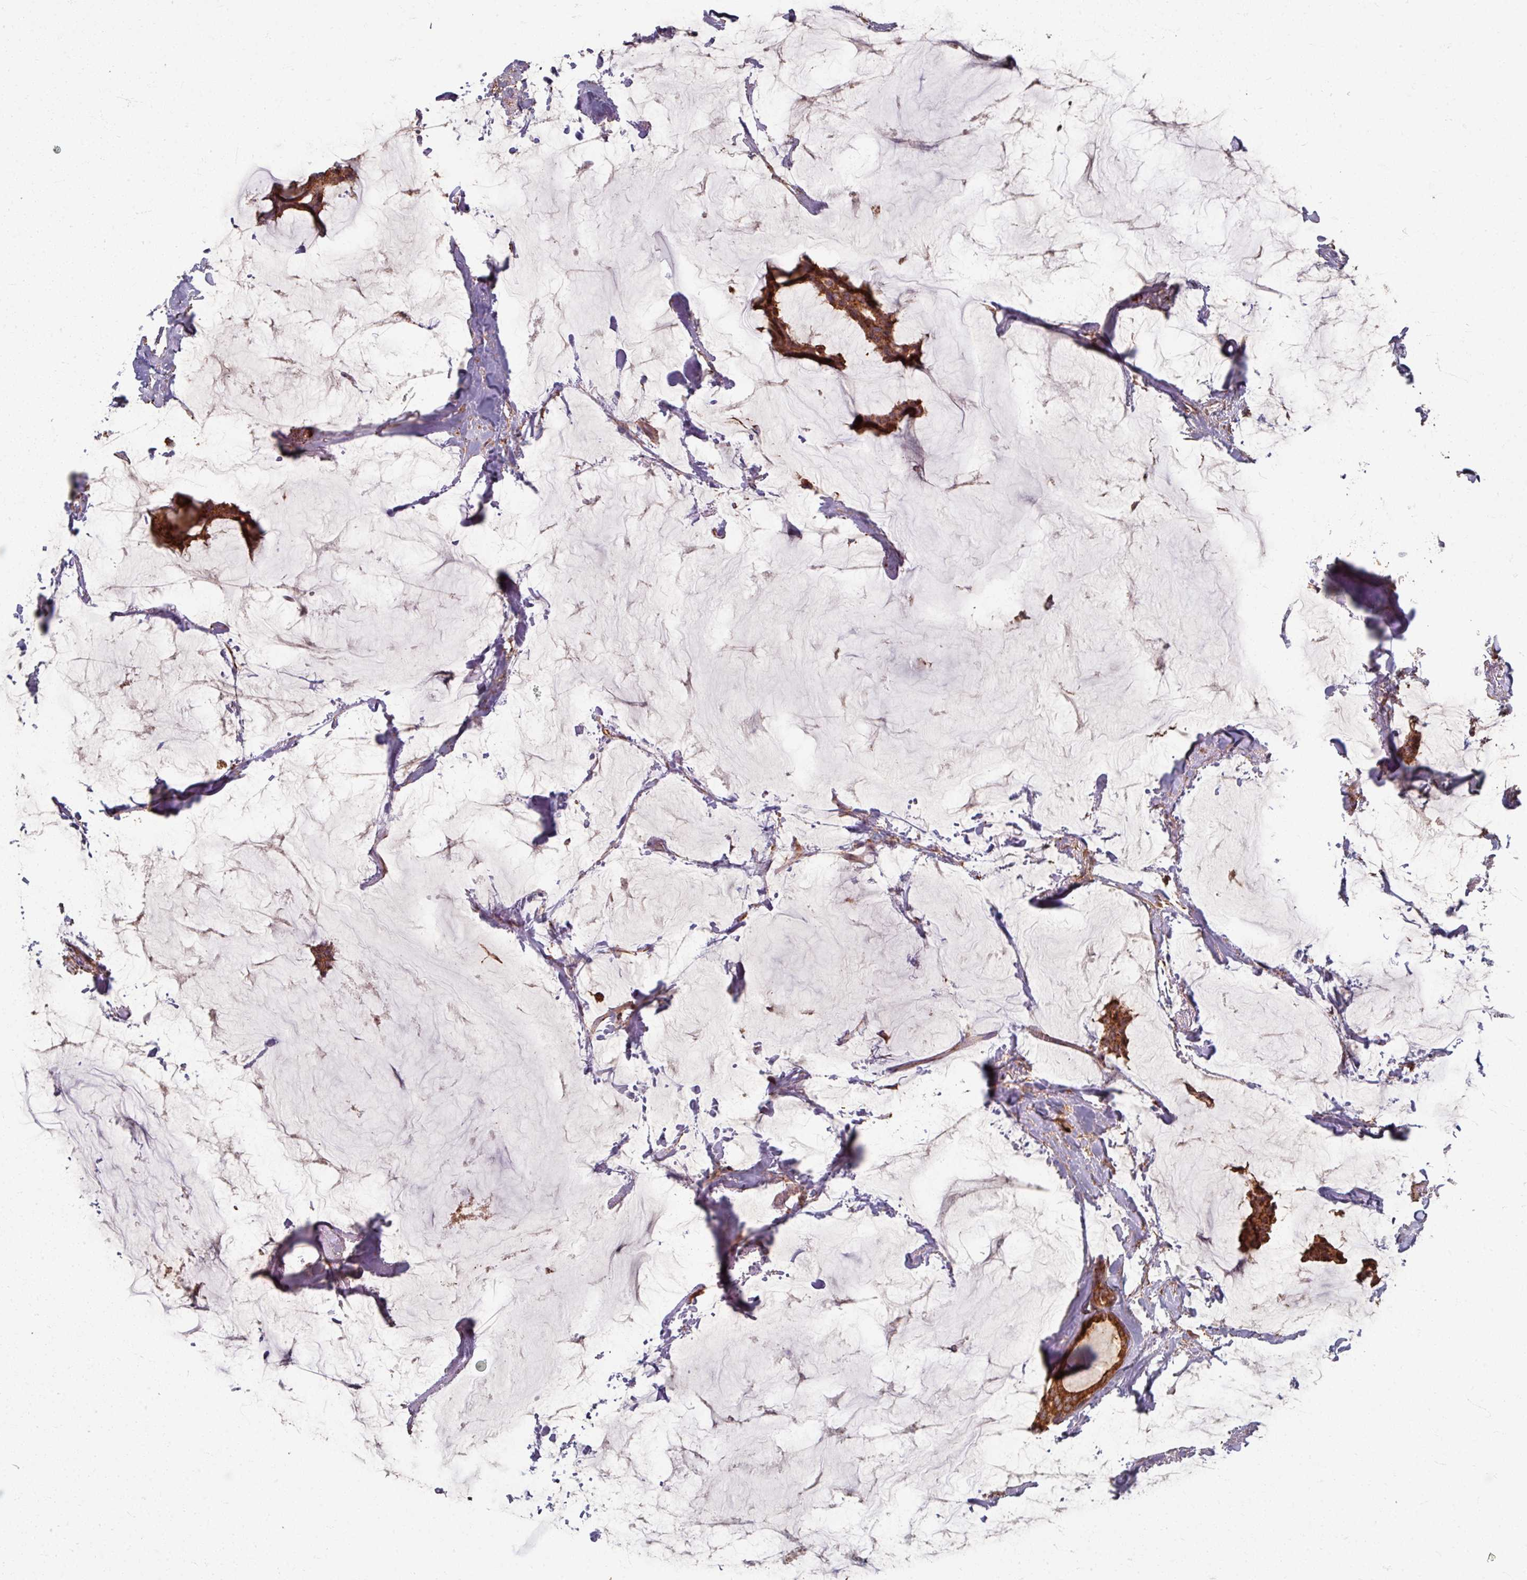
{"staining": {"intensity": "strong", "quantity": ">75%", "location": "cytoplasmic/membranous"}, "tissue": "breast cancer", "cell_type": "Tumor cells", "image_type": "cancer", "snomed": [{"axis": "morphology", "description": "Duct carcinoma"}, {"axis": "topography", "description": "Breast"}], "caption": "DAB immunohistochemical staining of intraductal carcinoma (breast) exhibits strong cytoplasmic/membranous protein positivity in about >75% of tumor cells.", "gene": "CCDC68", "patient": {"sex": "female", "age": 93}}